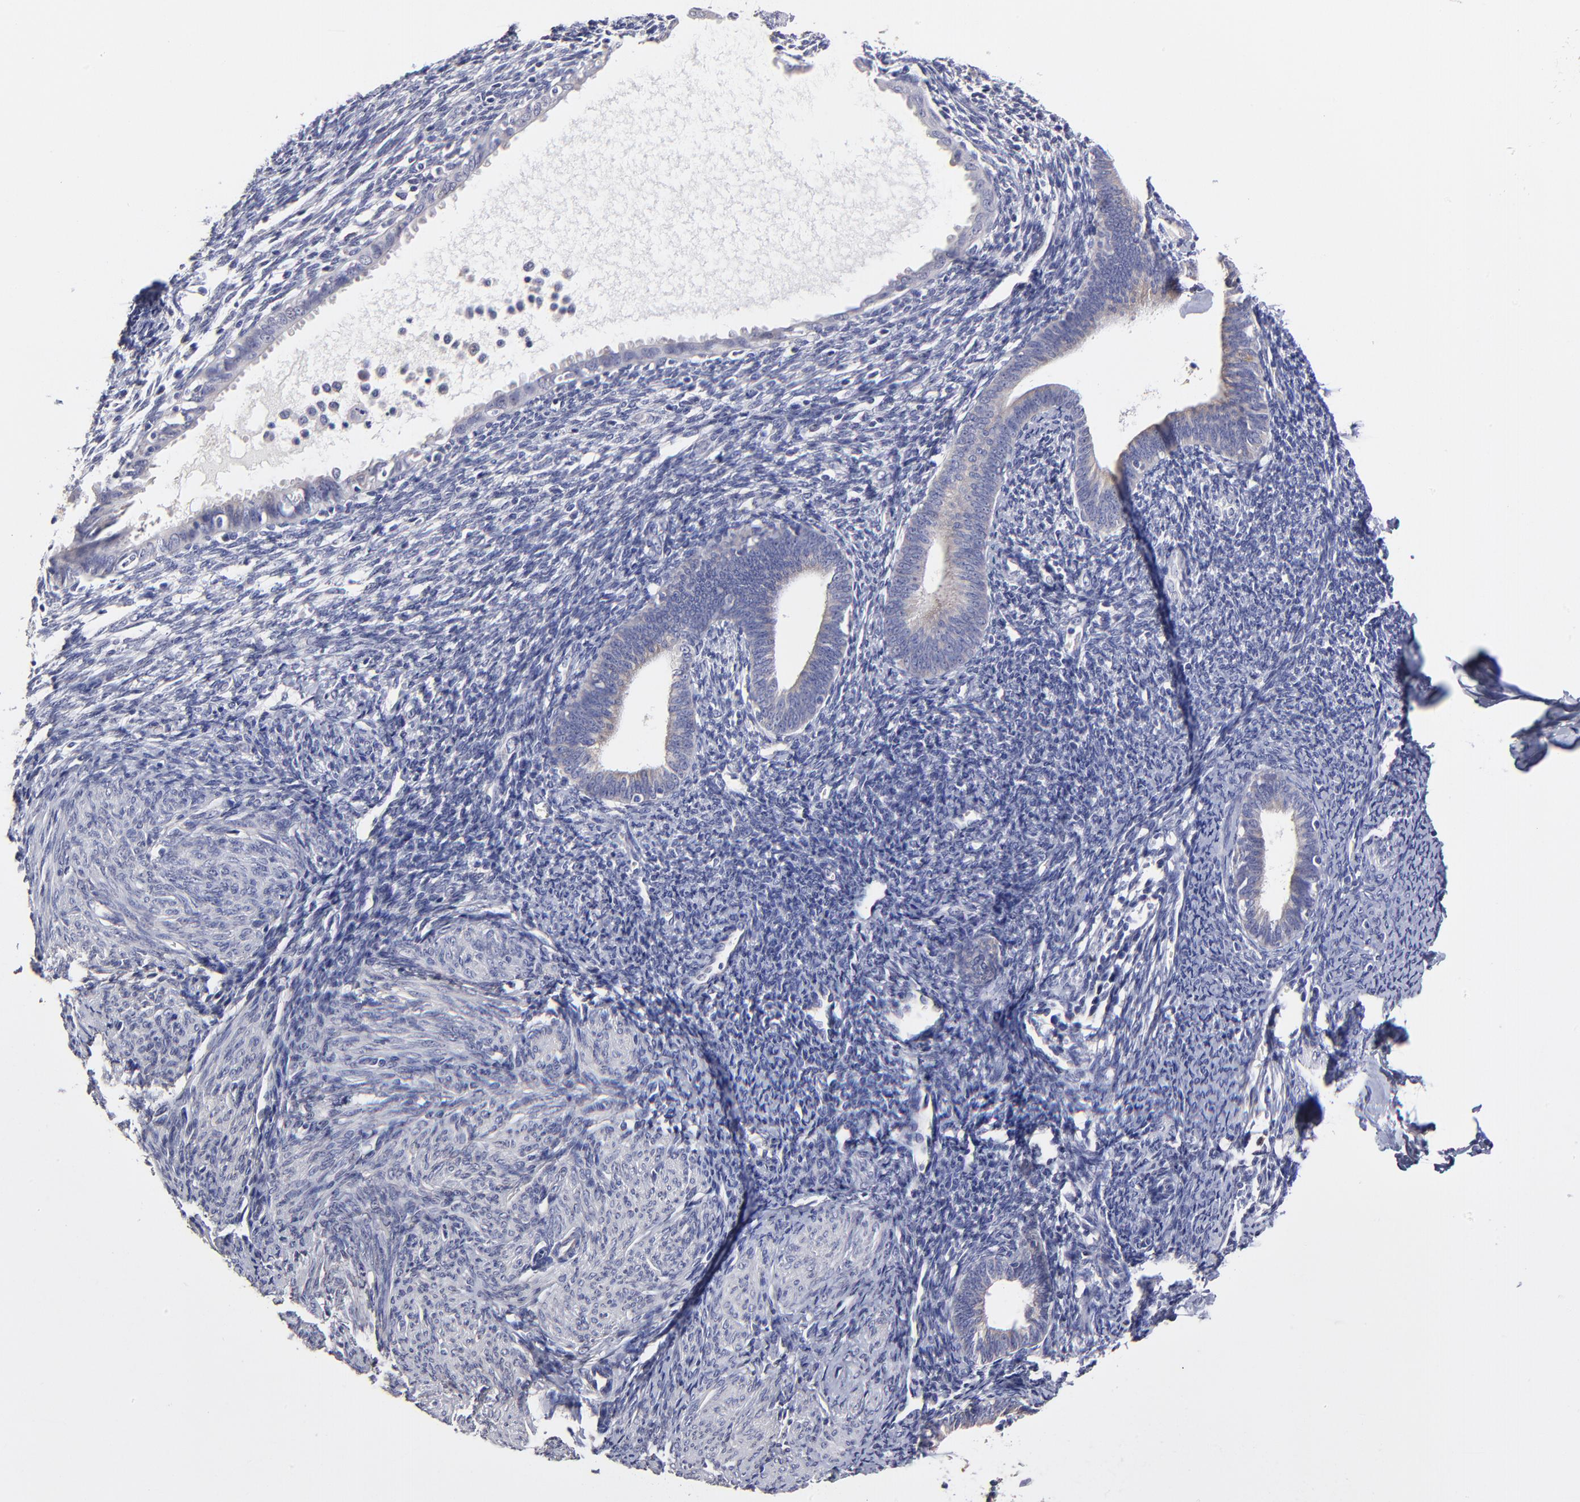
{"staining": {"intensity": "negative", "quantity": "none", "location": "none"}, "tissue": "endometrium", "cell_type": "Cells in endometrial stroma", "image_type": "normal", "snomed": [{"axis": "morphology", "description": "Normal tissue, NOS"}, {"axis": "topography", "description": "Smooth muscle"}, {"axis": "topography", "description": "Endometrium"}], "caption": "Immunohistochemistry of unremarkable human endometrium exhibits no staining in cells in endometrial stroma.", "gene": "BTG2", "patient": {"sex": "female", "age": 57}}